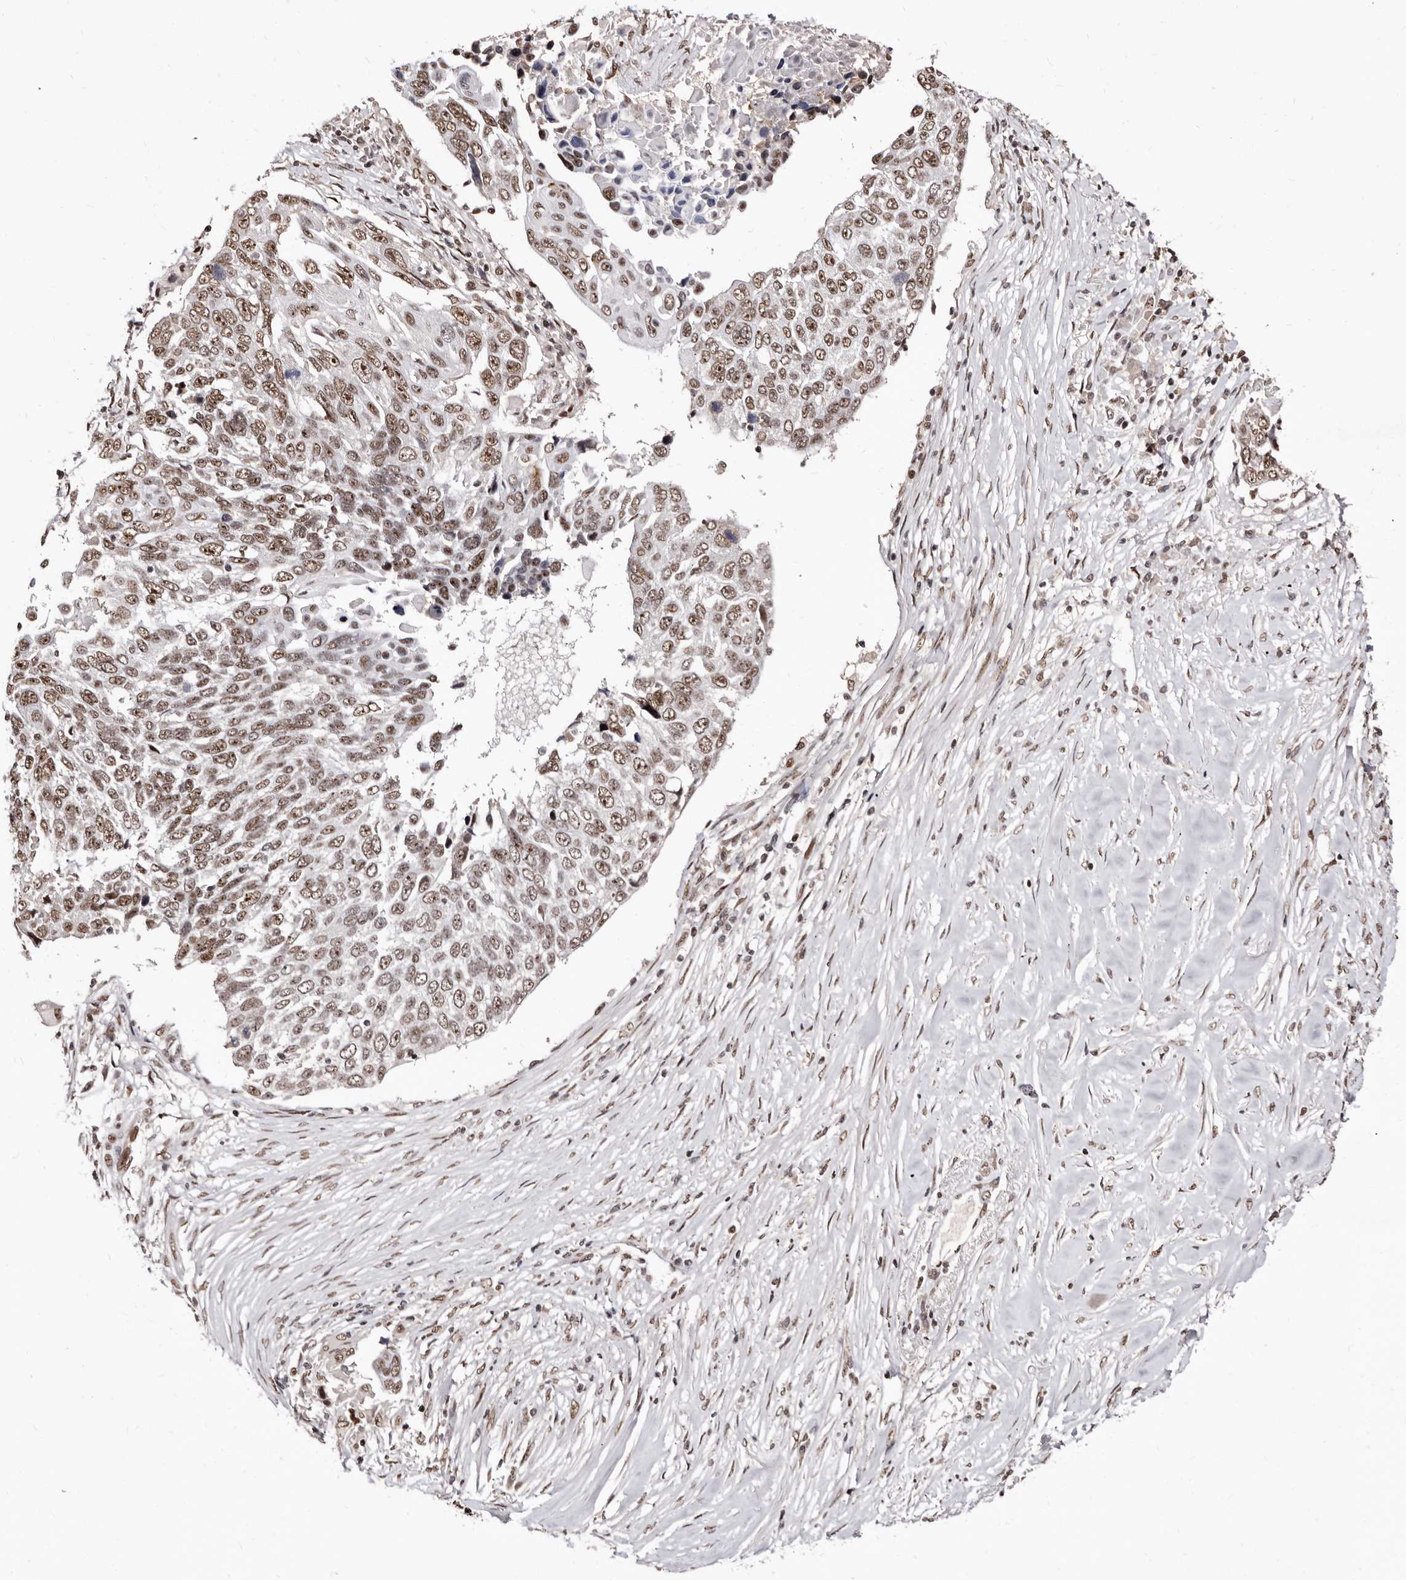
{"staining": {"intensity": "moderate", "quantity": ">75%", "location": "nuclear"}, "tissue": "lung cancer", "cell_type": "Tumor cells", "image_type": "cancer", "snomed": [{"axis": "morphology", "description": "Squamous cell carcinoma, NOS"}, {"axis": "topography", "description": "Lung"}], "caption": "The photomicrograph demonstrates a brown stain indicating the presence of a protein in the nuclear of tumor cells in lung cancer.", "gene": "ANAPC11", "patient": {"sex": "male", "age": 66}}